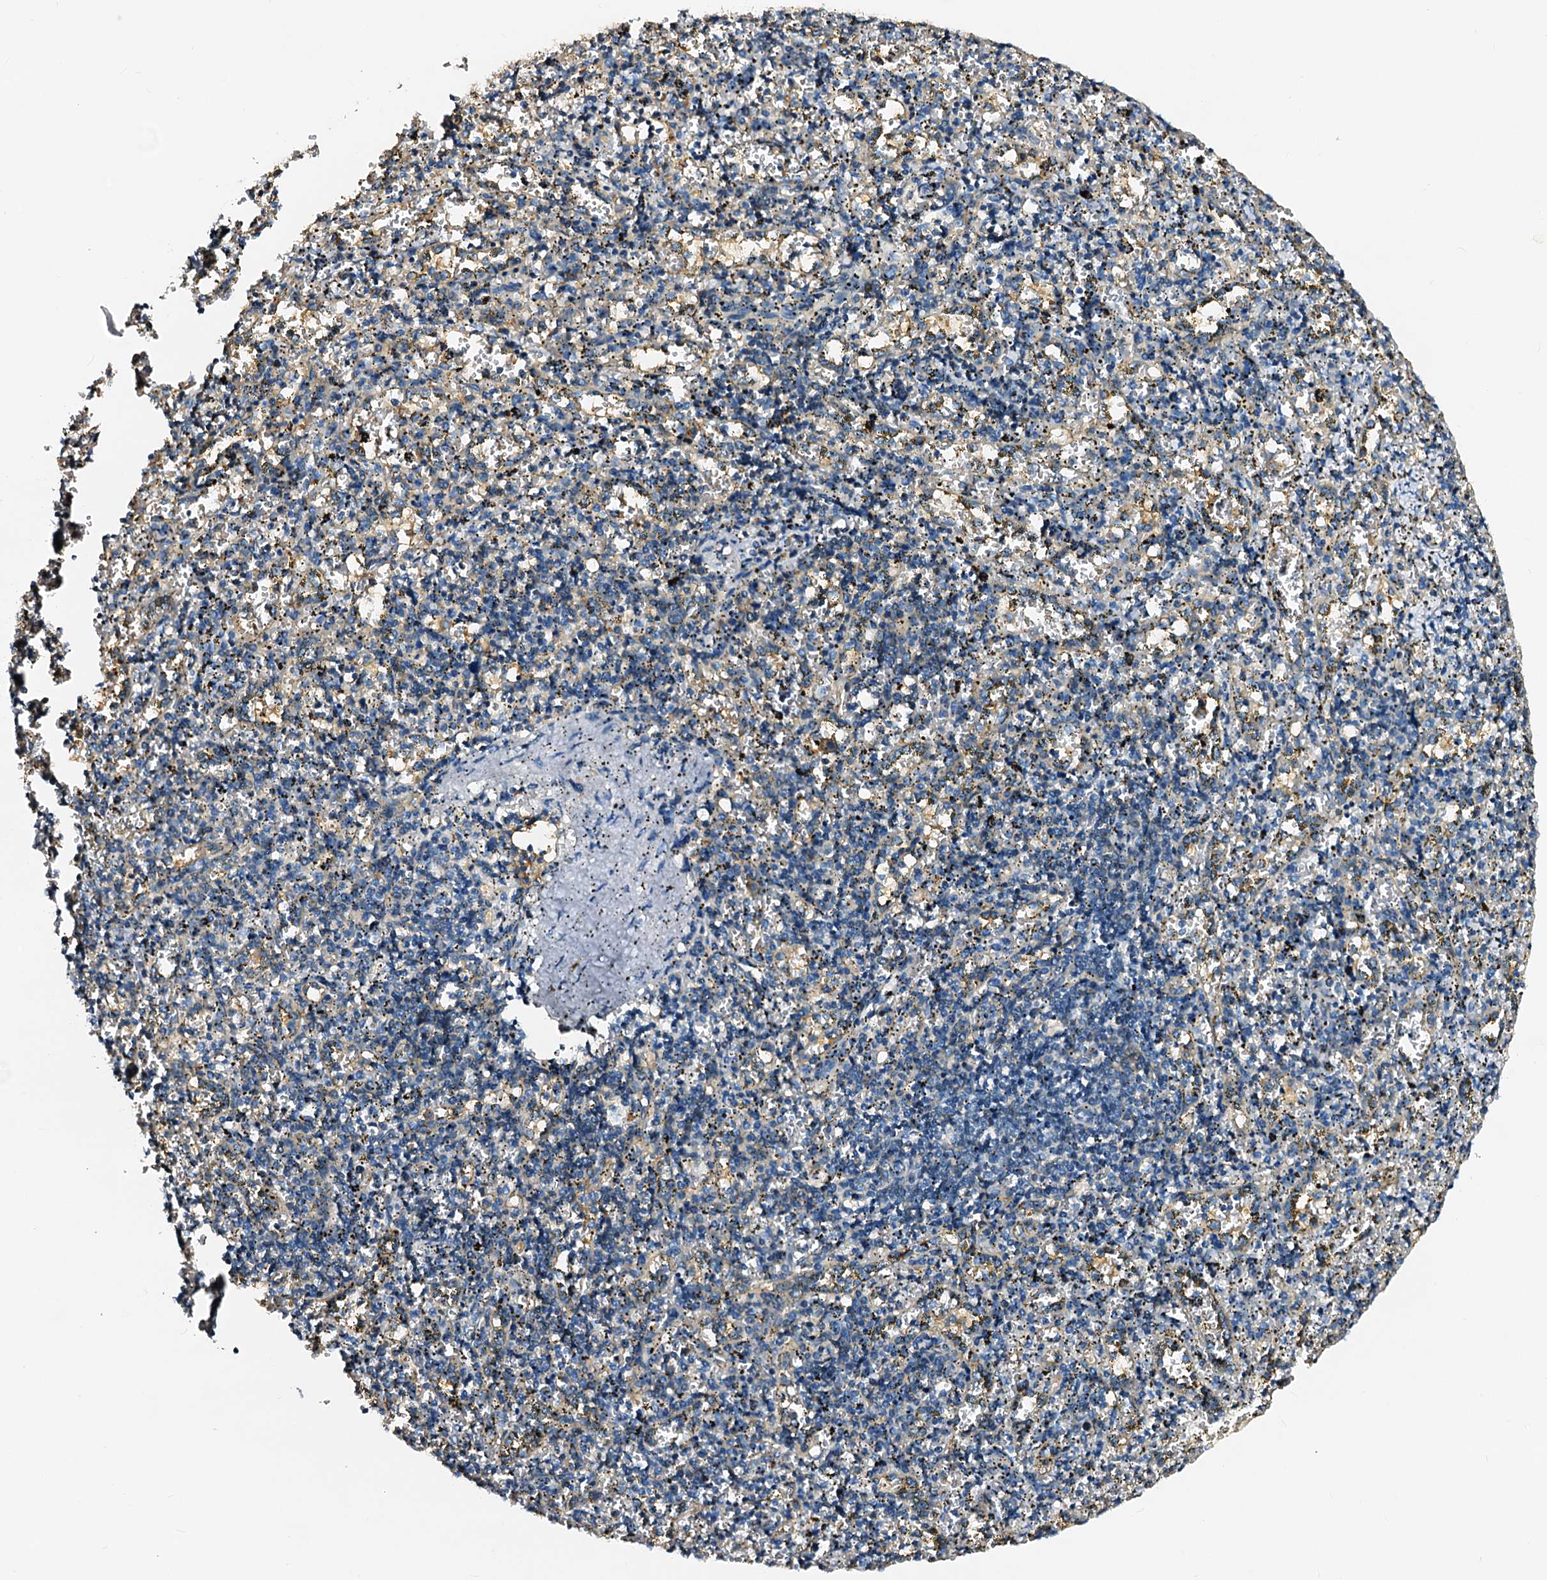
{"staining": {"intensity": "negative", "quantity": "none", "location": "none"}, "tissue": "spleen", "cell_type": "Cells in red pulp", "image_type": "normal", "snomed": [{"axis": "morphology", "description": "Normal tissue, NOS"}, {"axis": "topography", "description": "Spleen"}], "caption": "This is an IHC image of normal human spleen. There is no staining in cells in red pulp.", "gene": "CSKMT", "patient": {"sex": "male", "age": 11}}